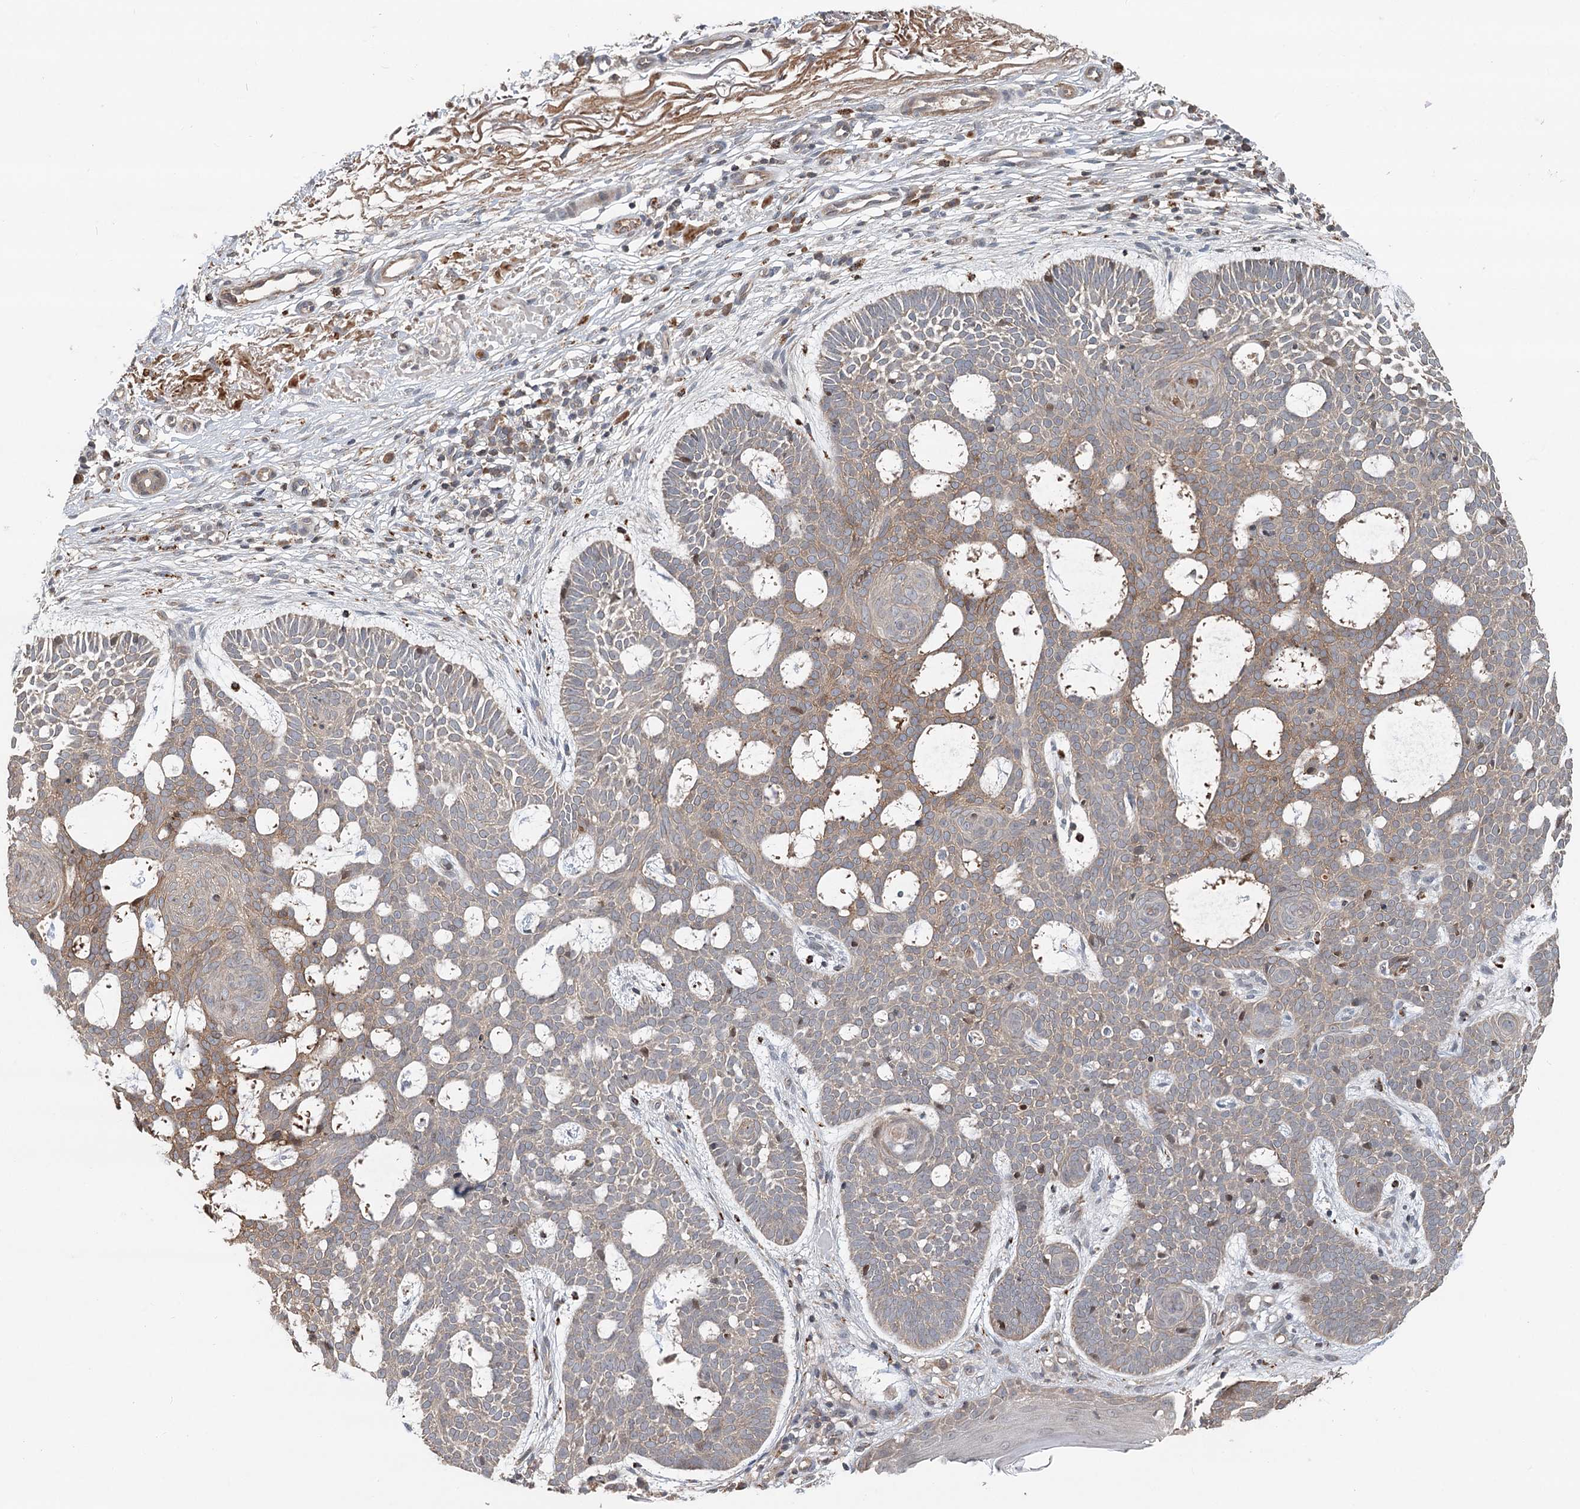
{"staining": {"intensity": "weak", "quantity": "<25%", "location": "cytoplasmic/membranous"}, "tissue": "skin cancer", "cell_type": "Tumor cells", "image_type": "cancer", "snomed": [{"axis": "morphology", "description": "Basal cell carcinoma"}, {"axis": "topography", "description": "Skin"}], "caption": "A micrograph of human skin cancer (basal cell carcinoma) is negative for staining in tumor cells.", "gene": "RNF111", "patient": {"sex": "male", "age": 85}}